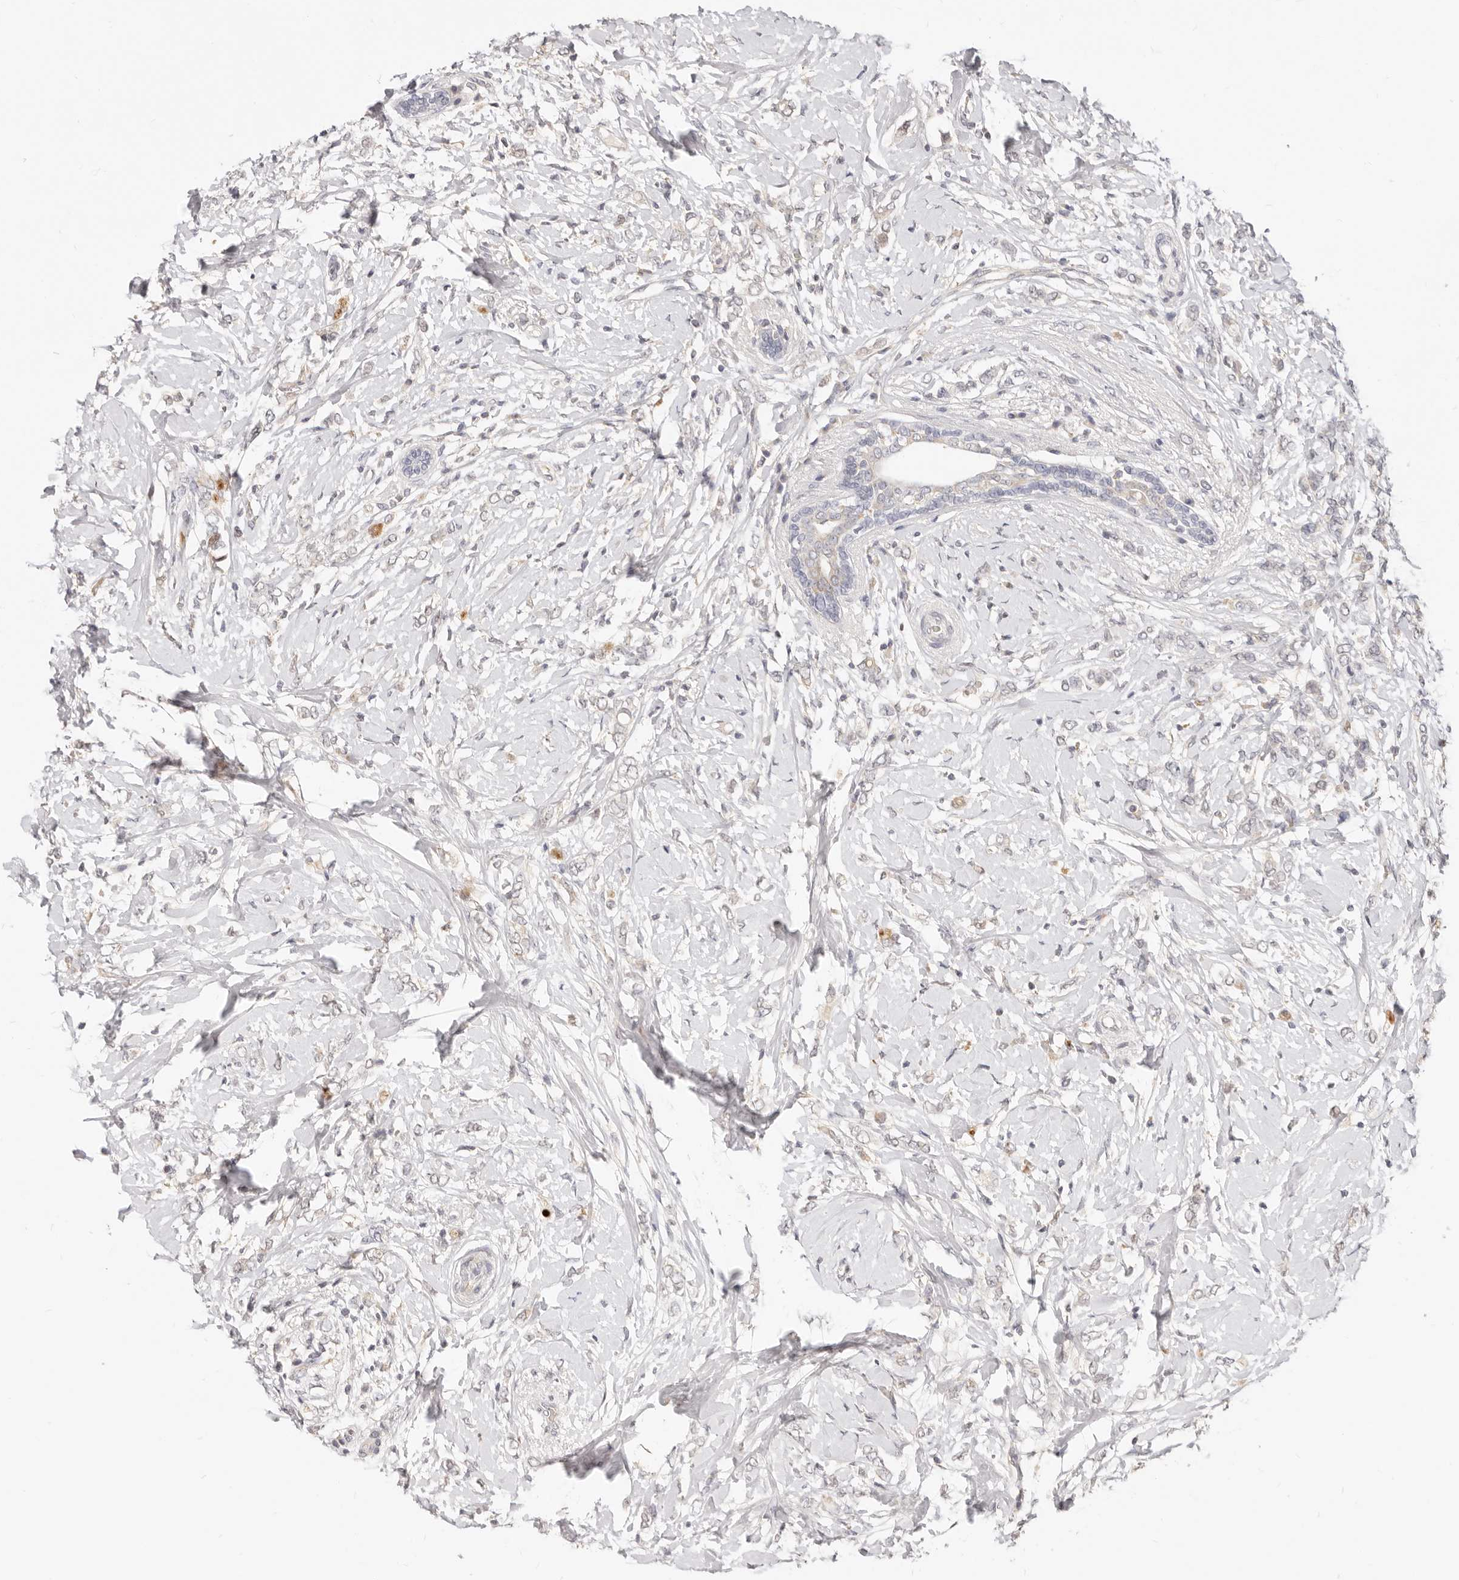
{"staining": {"intensity": "negative", "quantity": "none", "location": "none"}, "tissue": "breast cancer", "cell_type": "Tumor cells", "image_type": "cancer", "snomed": [{"axis": "morphology", "description": "Normal tissue, NOS"}, {"axis": "morphology", "description": "Lobular carcinoma"}, {"axis": "topography", "description": "Breast"}], "caption": "The histopathology image demonstrates no staining of tumor cells in breast cancer.", "gene": "LTB4R2", "patient": {"sex": "female", "age": 47}}